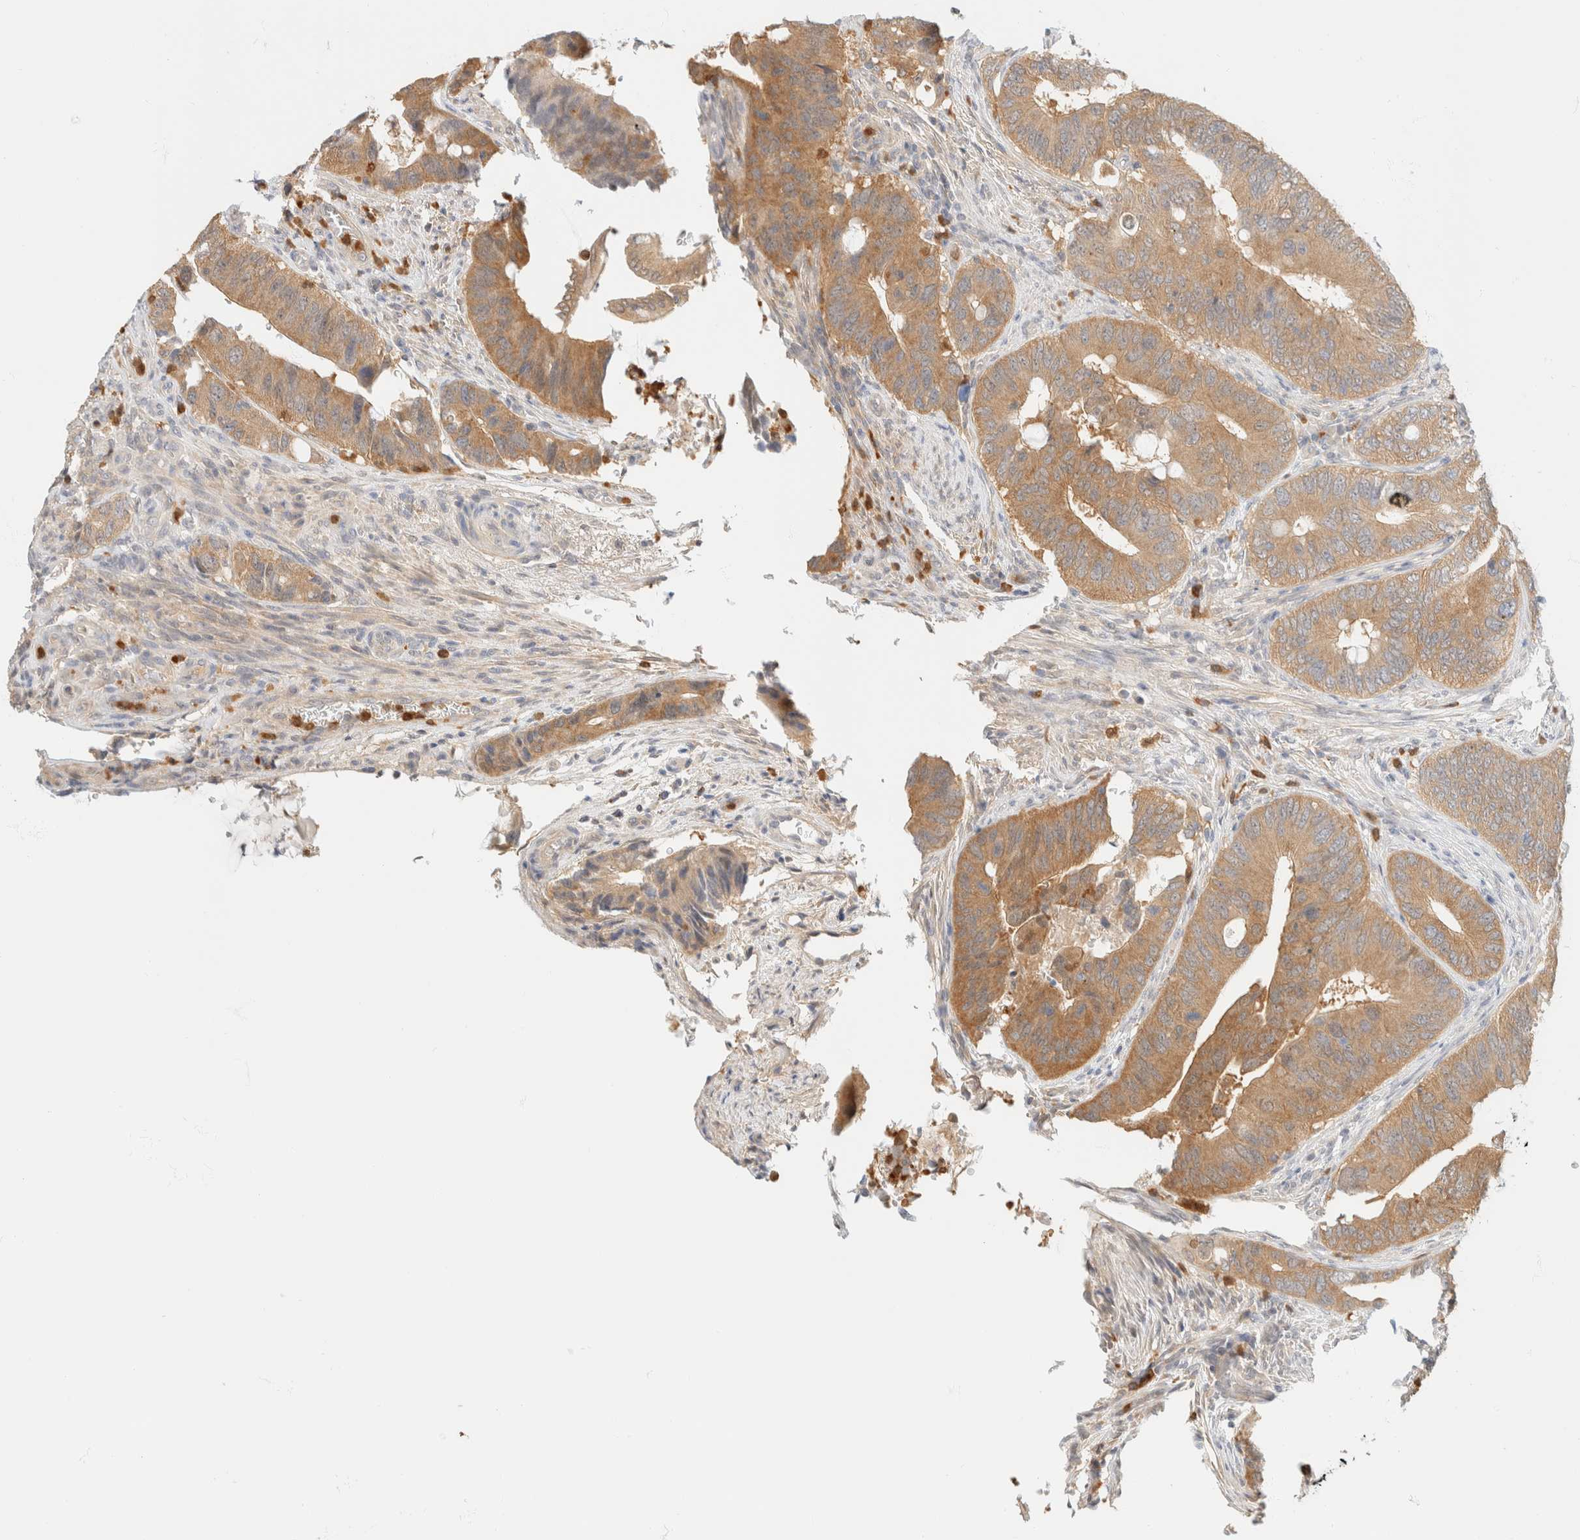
{"staining": {"intensity": "moderate", "quantity": ">75%", "location": "cytoplasmic/membranous"}, "tissue": "colorectal cancer", "cell_type": "Tumor cells", "image_type": "cancer", "snomed": [{"axis": "morphology", "description": "Adenocarcinoma, NOS"}, {"axis": "topography", "description": "Colon"}], "caption": "Human adenocarcinoma (colorectal) stained with a brown dye shows moderate cytoplasmic/membranous positive staining in approximately >75% of tumor cells.", "gene": "GPI", "patient": {"sex": "male", "age": 71}}